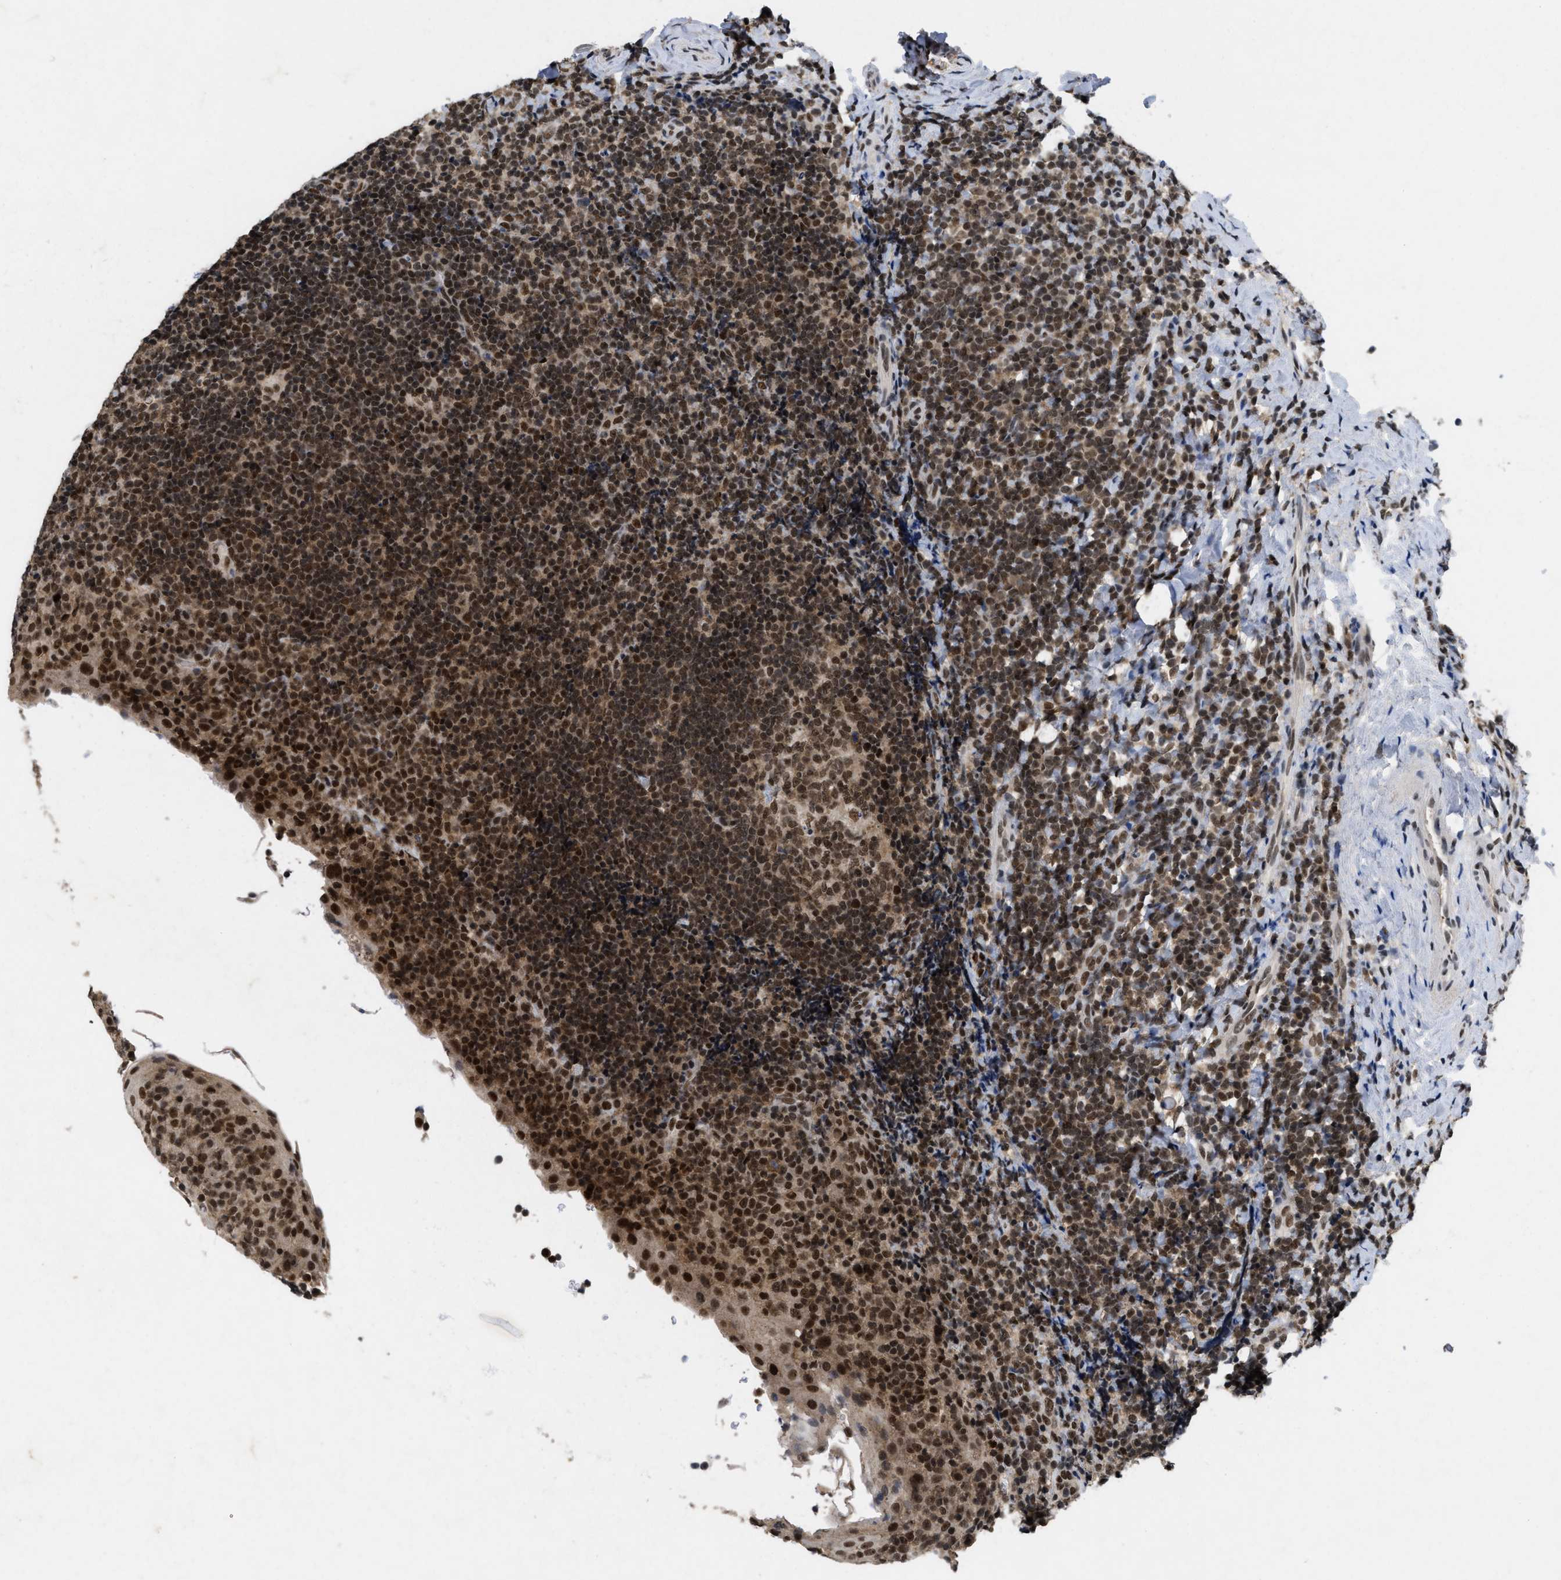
{"staining": {"intensity": "moderate", "quantity": ">75%", "location": "nuclear"}, "tissue": "tonsil", "cell_type": "Germinal center cells", "image_type": "normal", "snomed": [{"axis": "morphology", "description": "Normal tissue, NOS"}, {"axis": "topography", "description": "Tonsil"}], "caption": "DAB immunohistochemical staining of benign tonsil reveals moderate nuclear protein expression in approximately >75% of germinal center cells.", "gene": "ZNF346", "patient": {"sex": "male", "age": 37}}